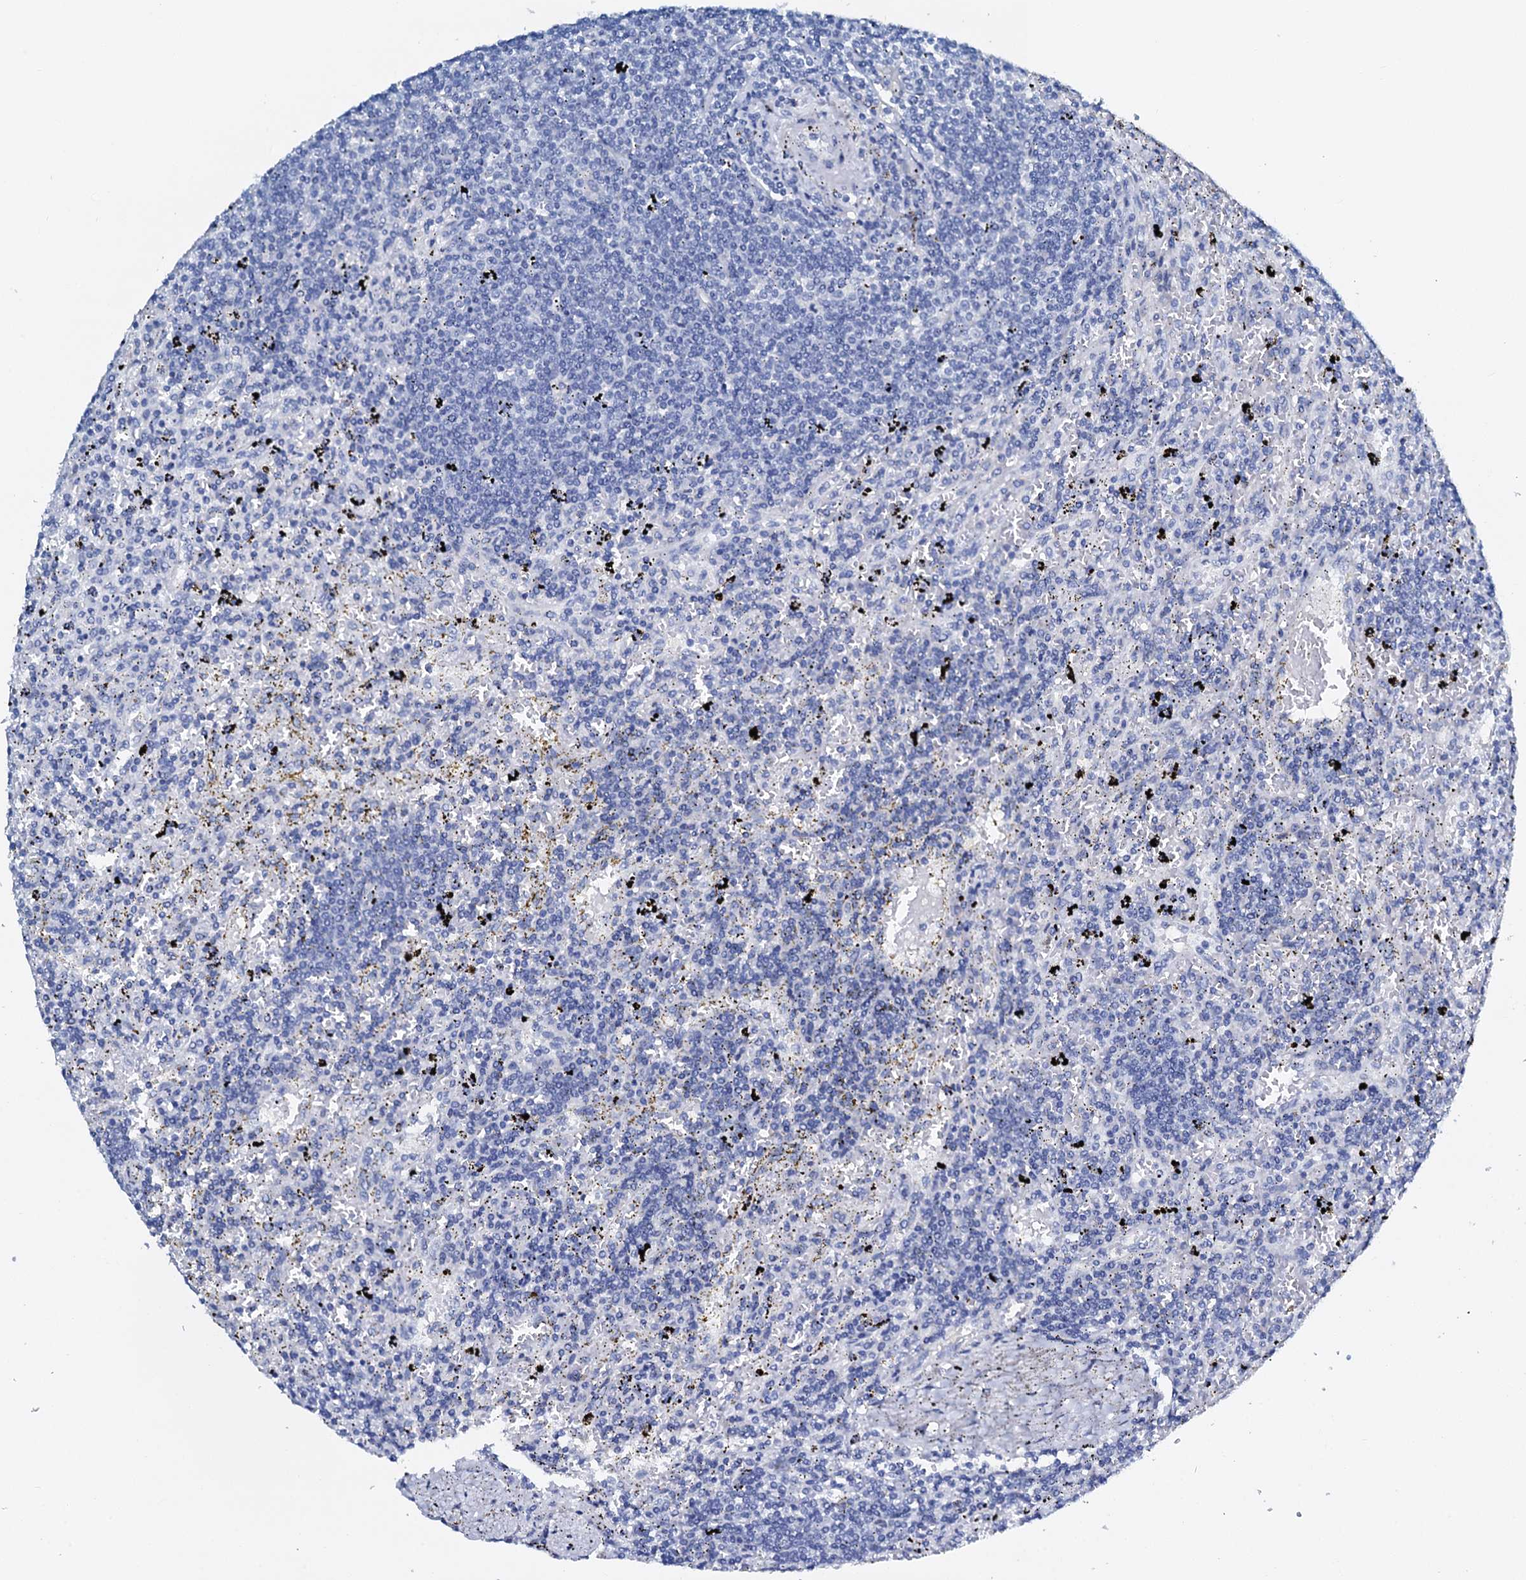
{"staining": {"intensity": "negative", "quantity": "none", "location": "none"}, "tissue": "lymphoma", "cell_type": "Tumor cells", "image_type": "cancer", "snomed": [{"axis": "morphology", "description": "Malignant lymphoma, non-Hodgkin's type, Low grade"}, {"axis": "topography", "description": "Spleen"}], "caption": "Tumor cells are negative for brown protein staining in lymphoma.", "gene": "AMER2", "patient": {"sex": "male", "age": 76}}